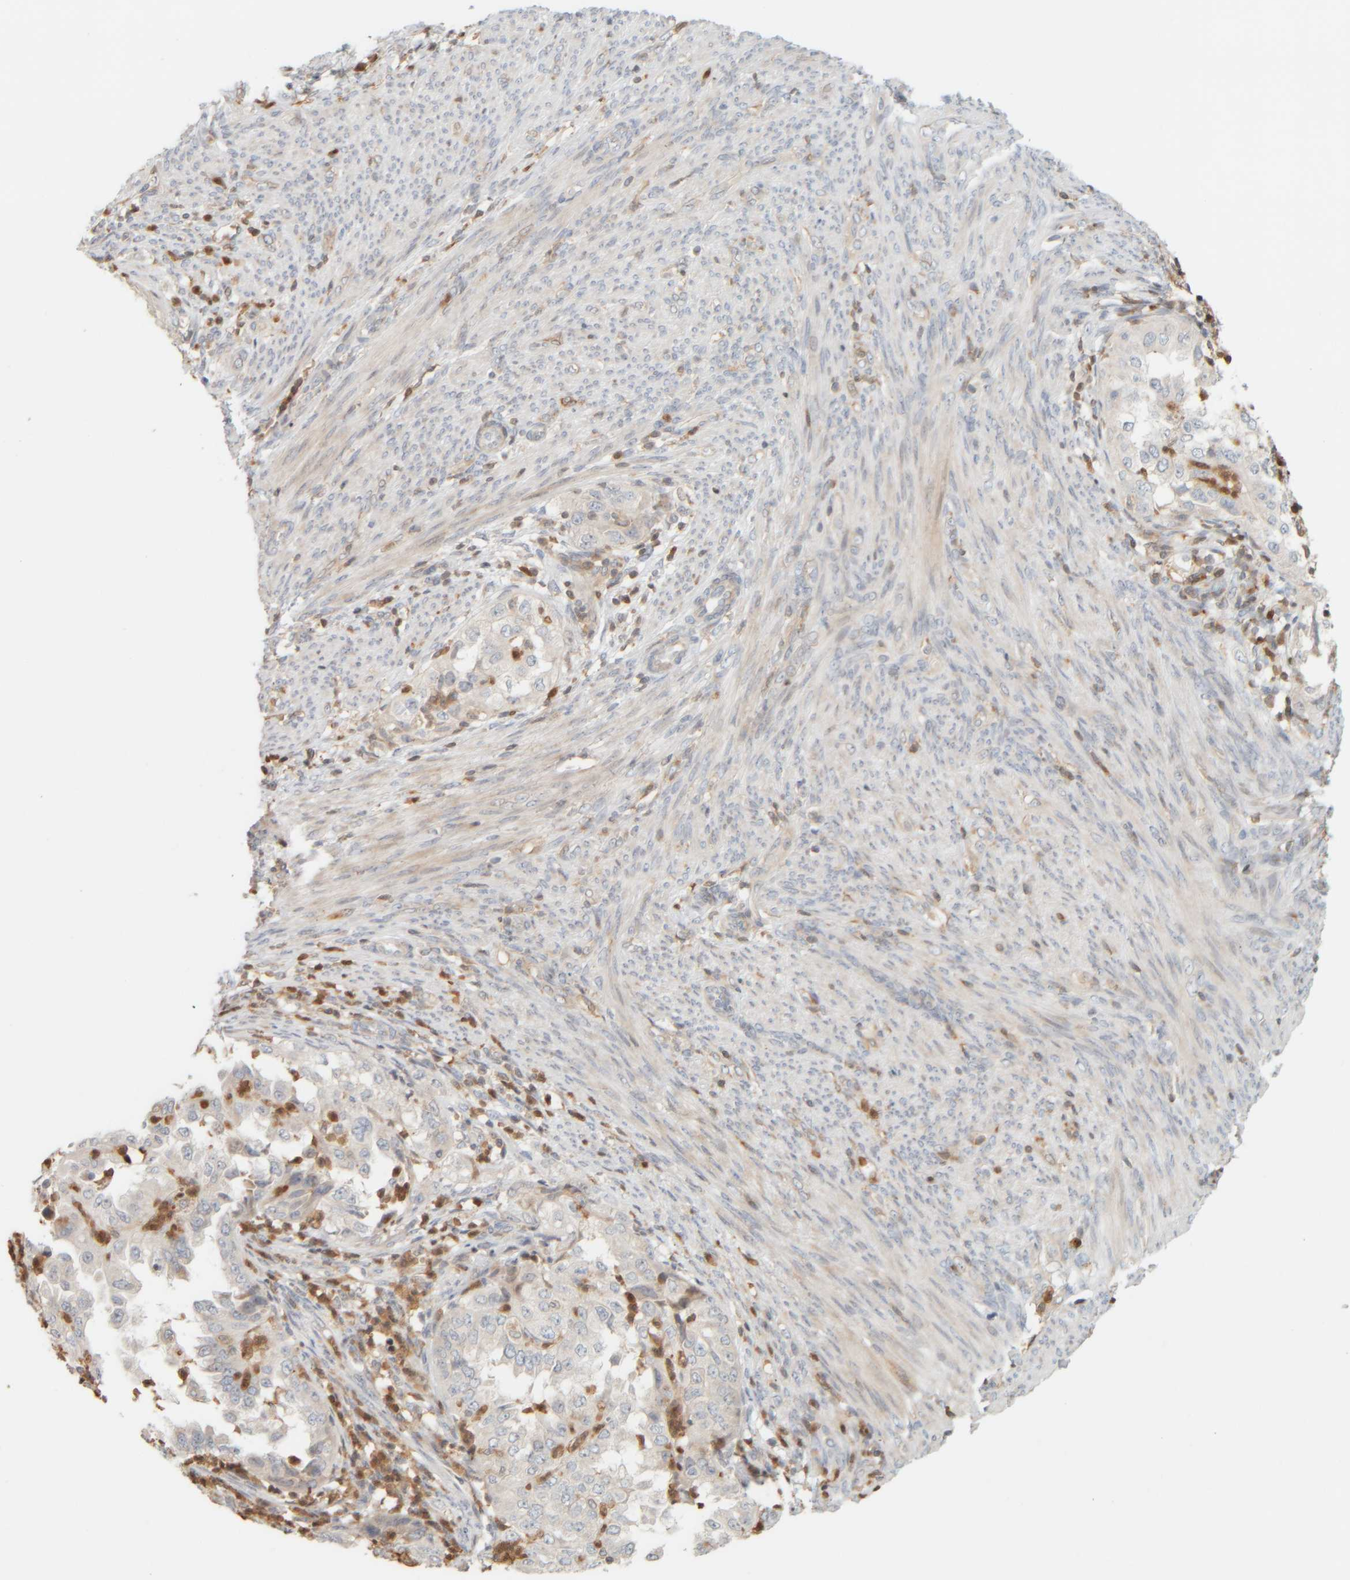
{"staining": {"intensity": "negative", "quantity": "none", "location": "none"}, "tissue": "endometrial cancer", "cell_type": "Tumor cells", "image_type": "cancer", "snomed": [{"axis": "morphology", "description": "Adenocarcinoma, NOS"}, {"axis": "topography", "description": "Endometrium"}], "caption": "Tumor cells show no significant protein positivity in endometrial cancer (adenocarcinoma).", "gene": "PTGES3L-AARSD1", "patient": {"sex": "female", "age": 85}}